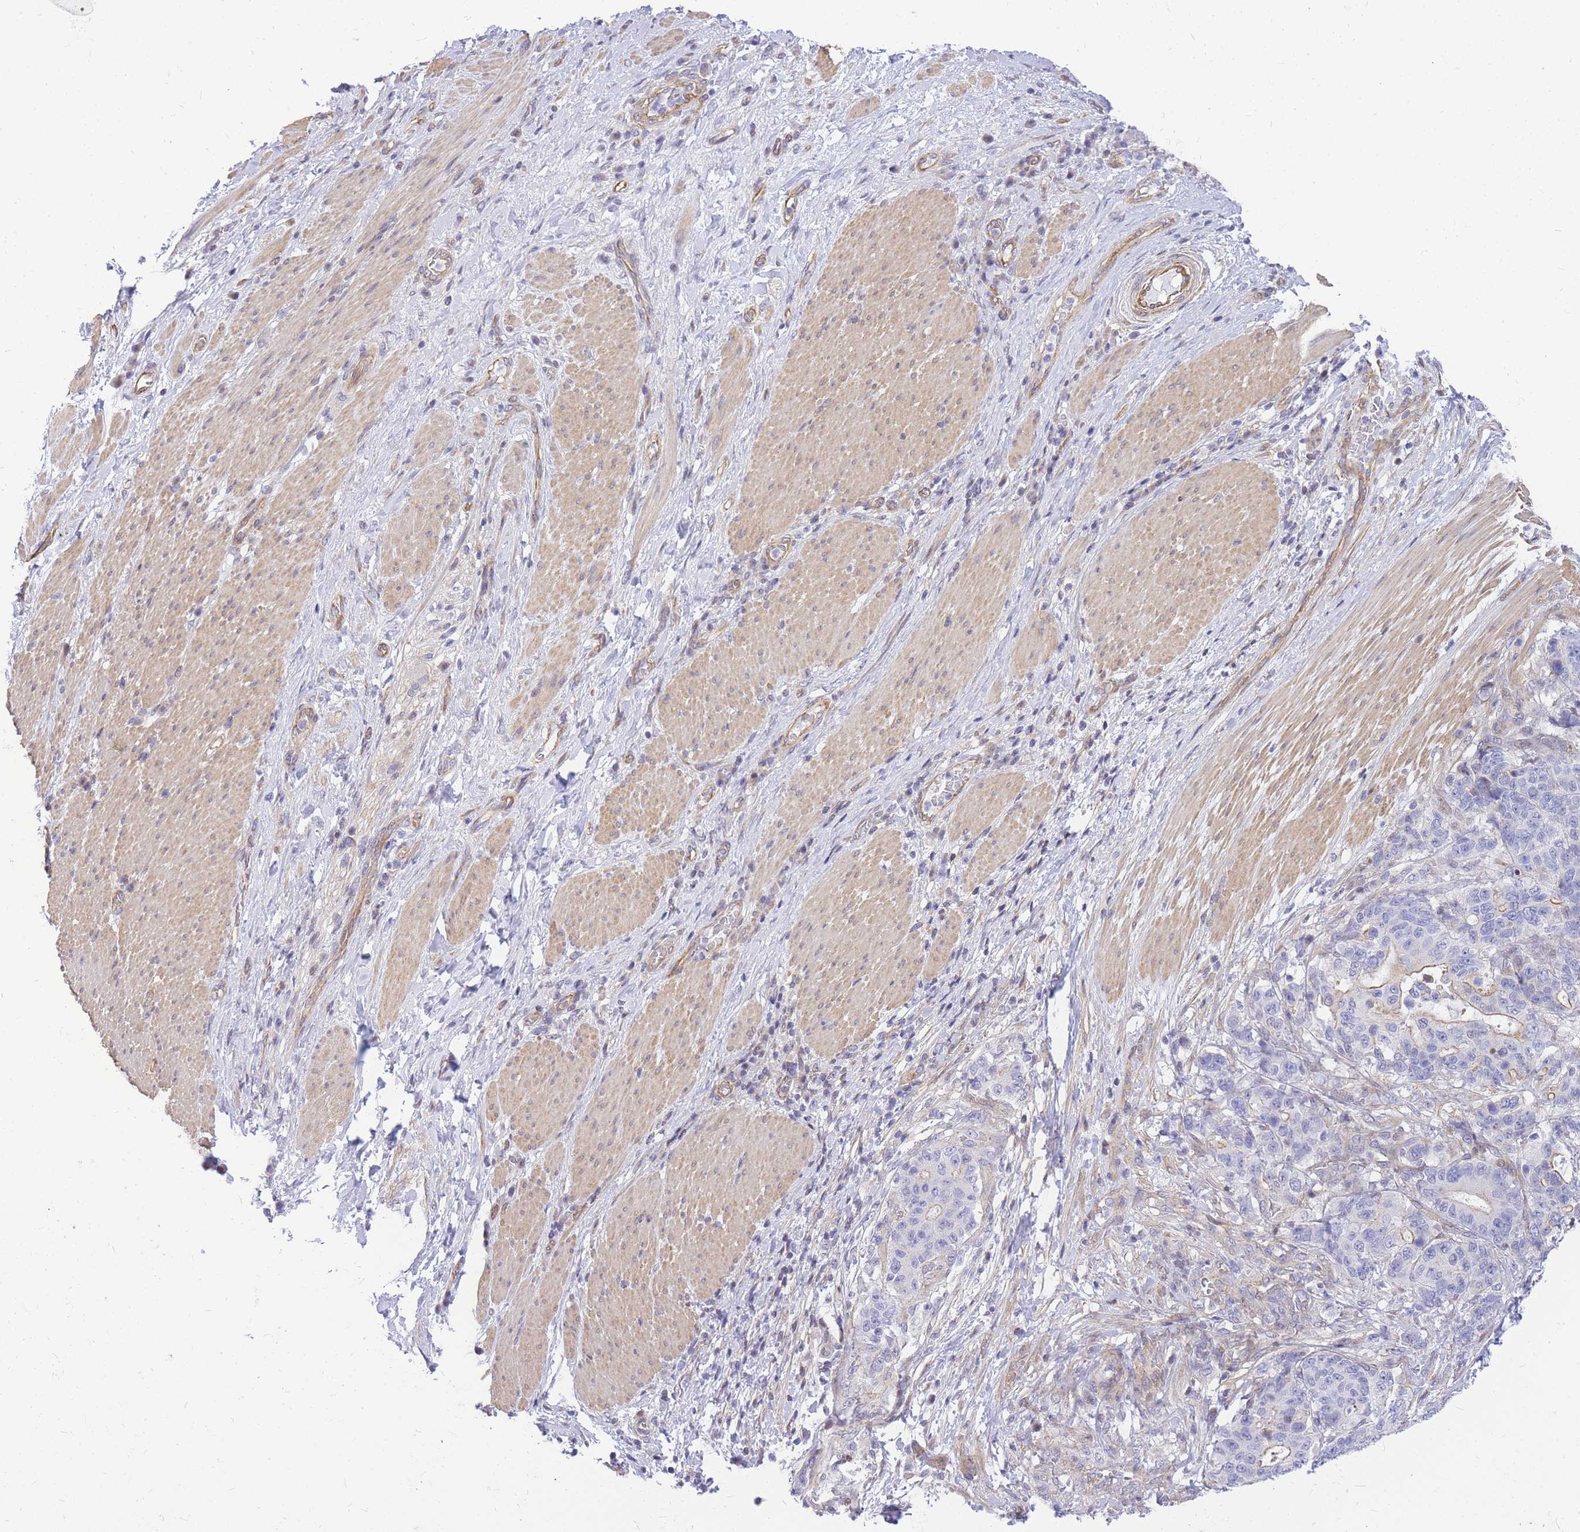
{"staining": {"intensity": "negative", "quantity": "none", "location": "none"}, "tissue": "stomach cancer", "cell_type": "Tumor cells", "image_type": "cancer", "snomed": [{"axis": "morphology", "description": "Normal tissue, NOS"}, {"axis": "morphology", "description": "Adenocarcinoma, NOS"}, {"axis": "topography", "description": "Stomach"}], "caption": "High power microscopy image of an IHC micrograph of adenocarcinoma (stomach), revealing no significant expression in tumor cells.", "gene": "S100PBP", "patient": {"sex": "female", "age": 64}}